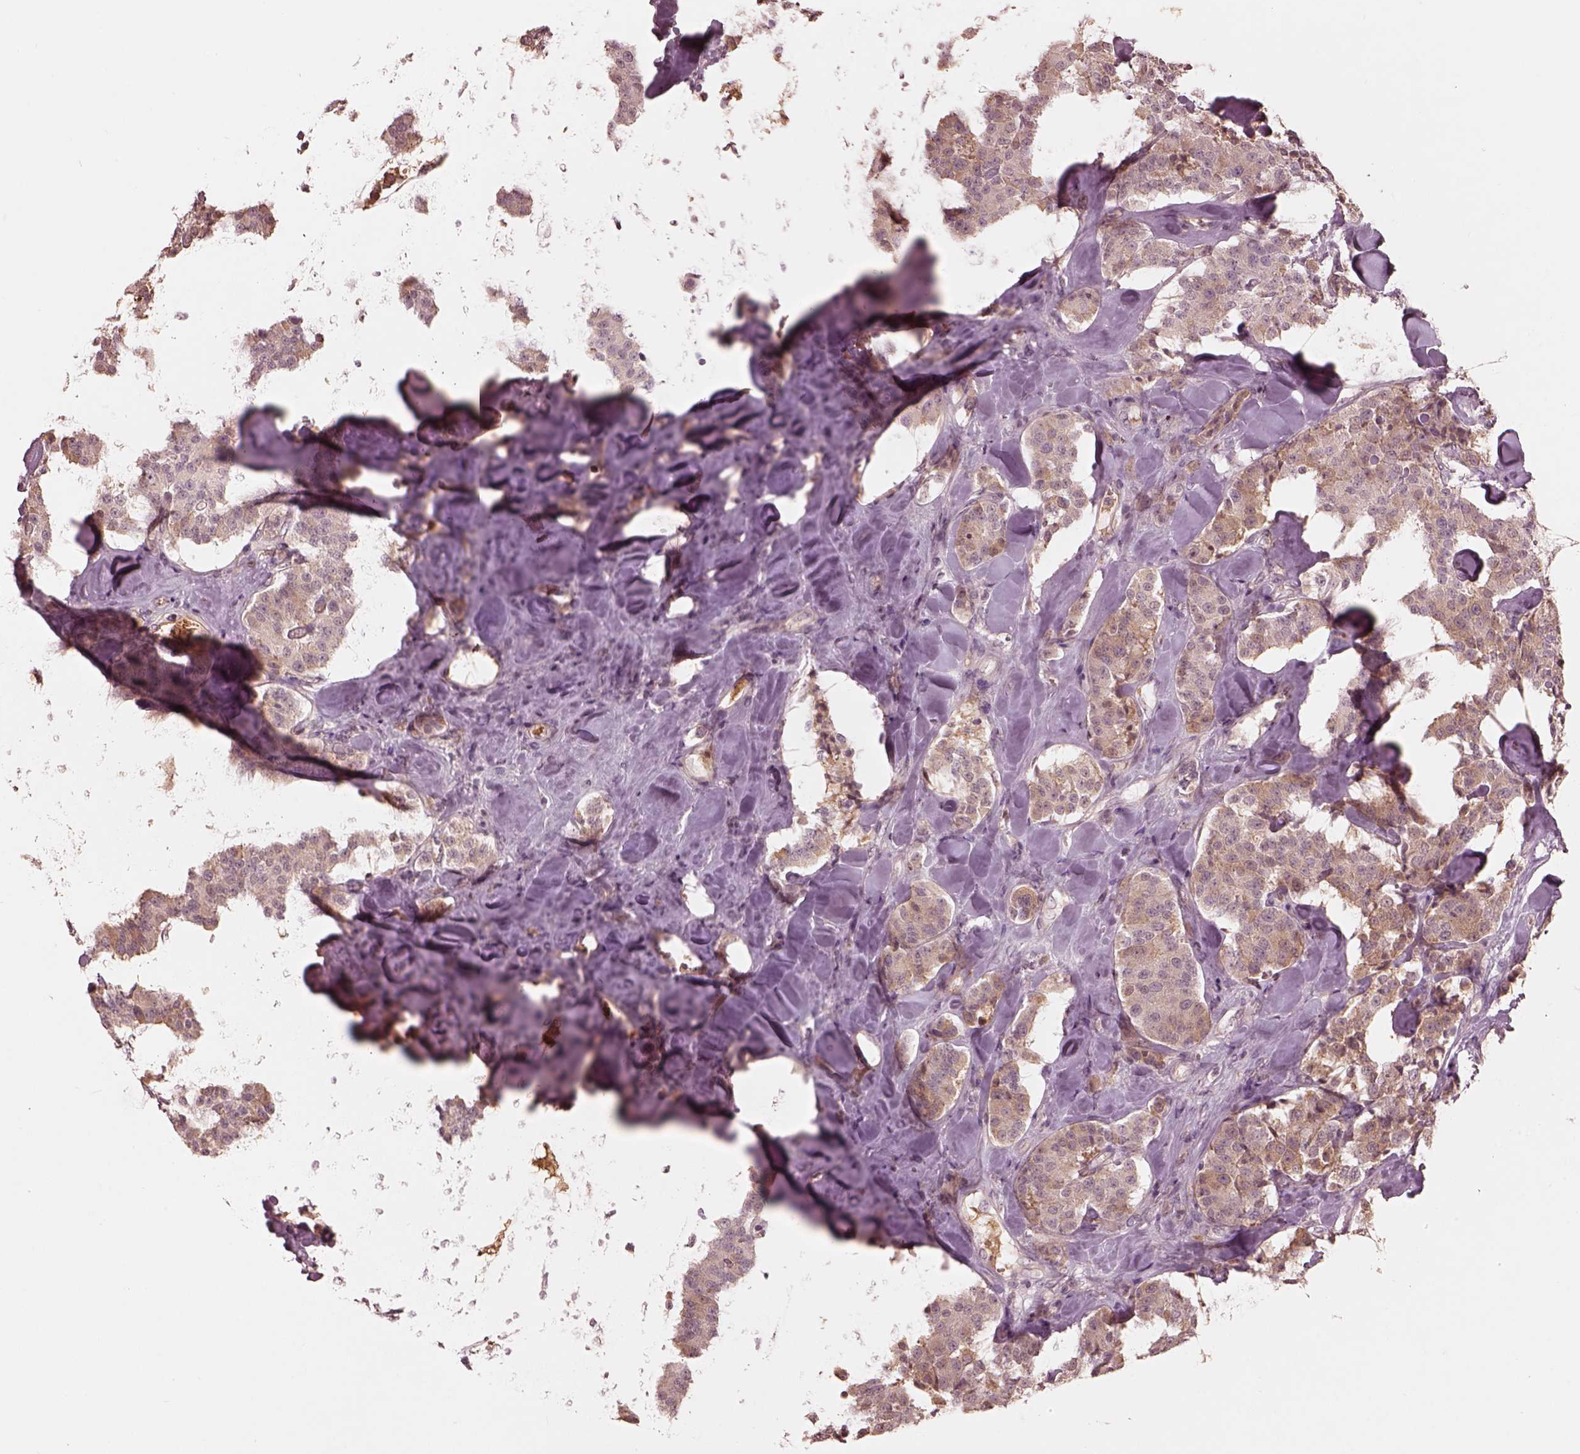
{"staining": {"intensity": "weak", "quantity": "25%-75%", "location": "cytoplasmic/membranous"}, "tissue": "carcinoid", "cell_type": "Tumor cells", "image_type": "cancer", "snomed": [{"axis": "morphology", "description": "Carcinoid, malignant, NOS"}, {"axis": "topography", "description": "Pancreas"}], "caption": "The photomicrograph demonstrates staining of malignant carcinoid, revealing weak cytoplasmic/membranous protein expression (brown color) within tumor cells.", "gene": "TF", "patient": {"sex": "male", "age": 41}}